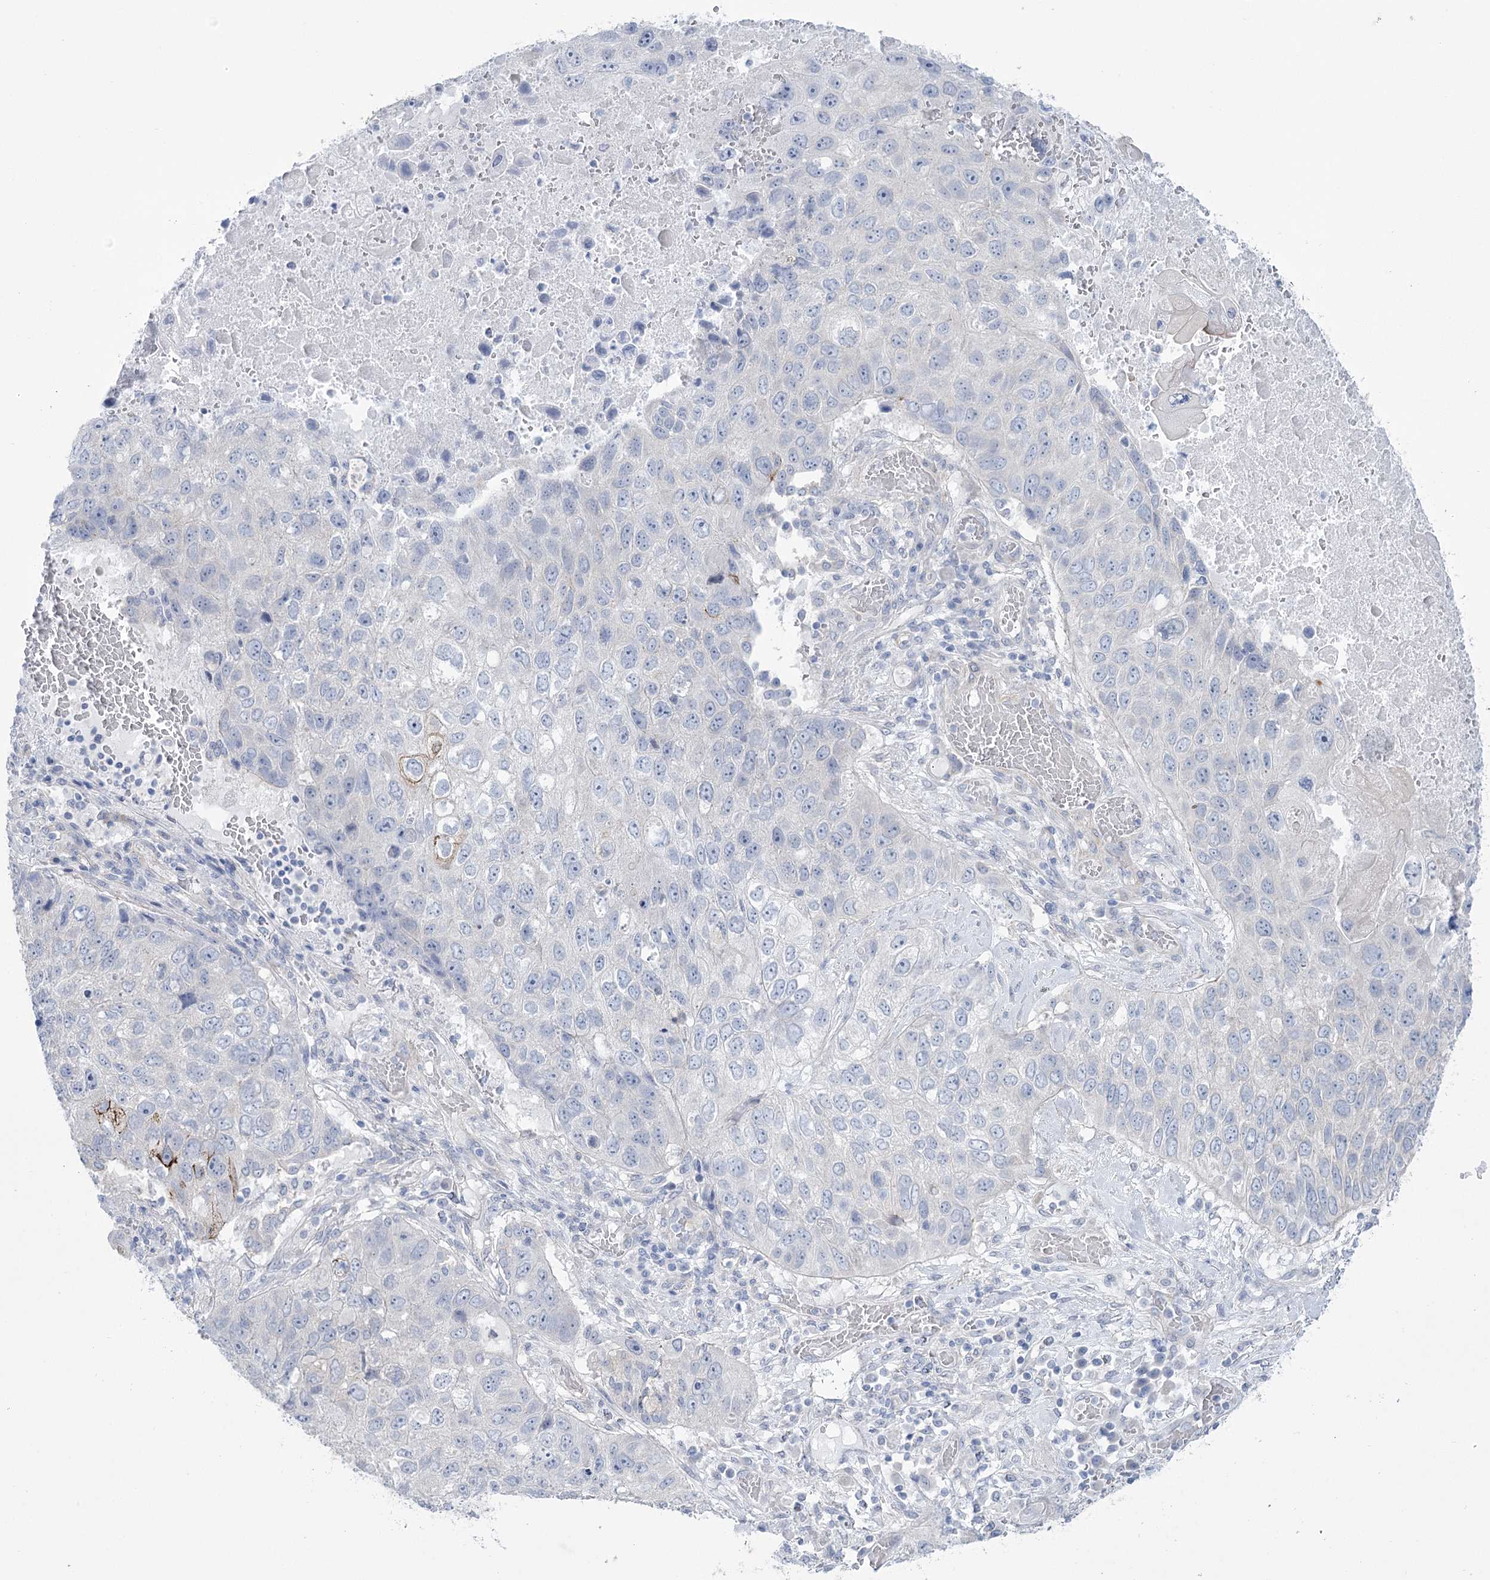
{"staining": {"intensity": "negative", "quantity": "none", "location": "none"}, "tissue": "lung cancer", "cell_type": "Tumor cells", "image_type": "cancer", "snomed": [{"axis": "morphology", "description": "Squamous cell carcinoma, NOS"}, {"axis": "topography", "description": "Lung"}], "caption": "IHC histopathology image of squamous cell carcinoma (lung) stained for a protein (brown), which demonstrates no staining in tumor cells.", "gene": "CCDC88A", "patient": {"sex": "male", "age": 61}}